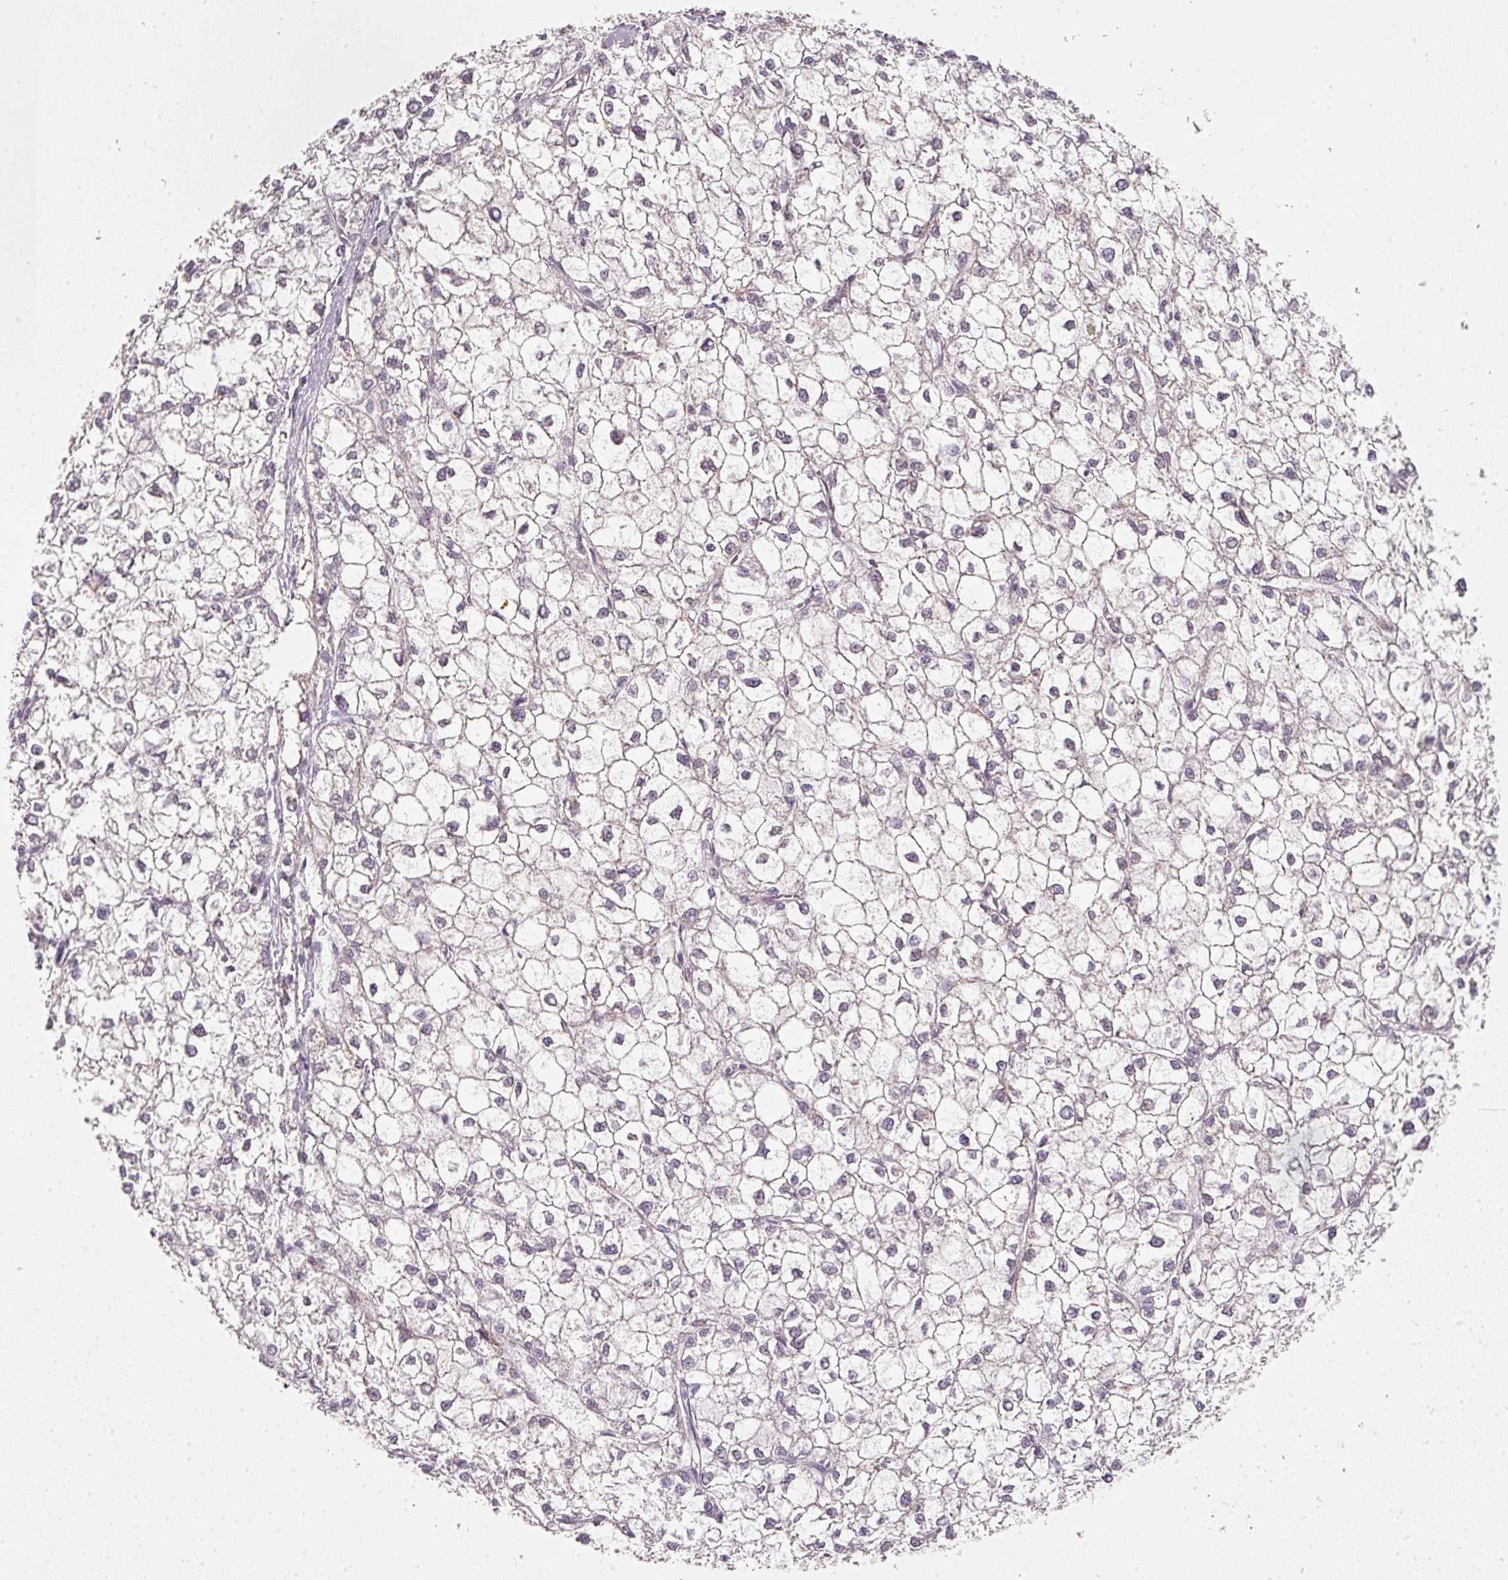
{"staining": {"intensity": "negative", "quantity": "none", "location": "none"}, "tissue": "liver cancer", "cell_type": "Tumor cells", "image_type": "cancer", "snomed": [{"axis": "morphology", "description": "Carcinoma, Hepatocellular, NOS"}, {"axis": "topography", "description": "Liver"}], "caption": "Immunohistochemical staining of liver cancer (hepatocellular carcinoma) reveals no significant positivity in tumor cells. (DAB immunohistochemistry (IHC) visualized using brightfield microscopy, high magnification).", "gene": "FSTL3", "patient": {"sex": "female", "age": 43}}